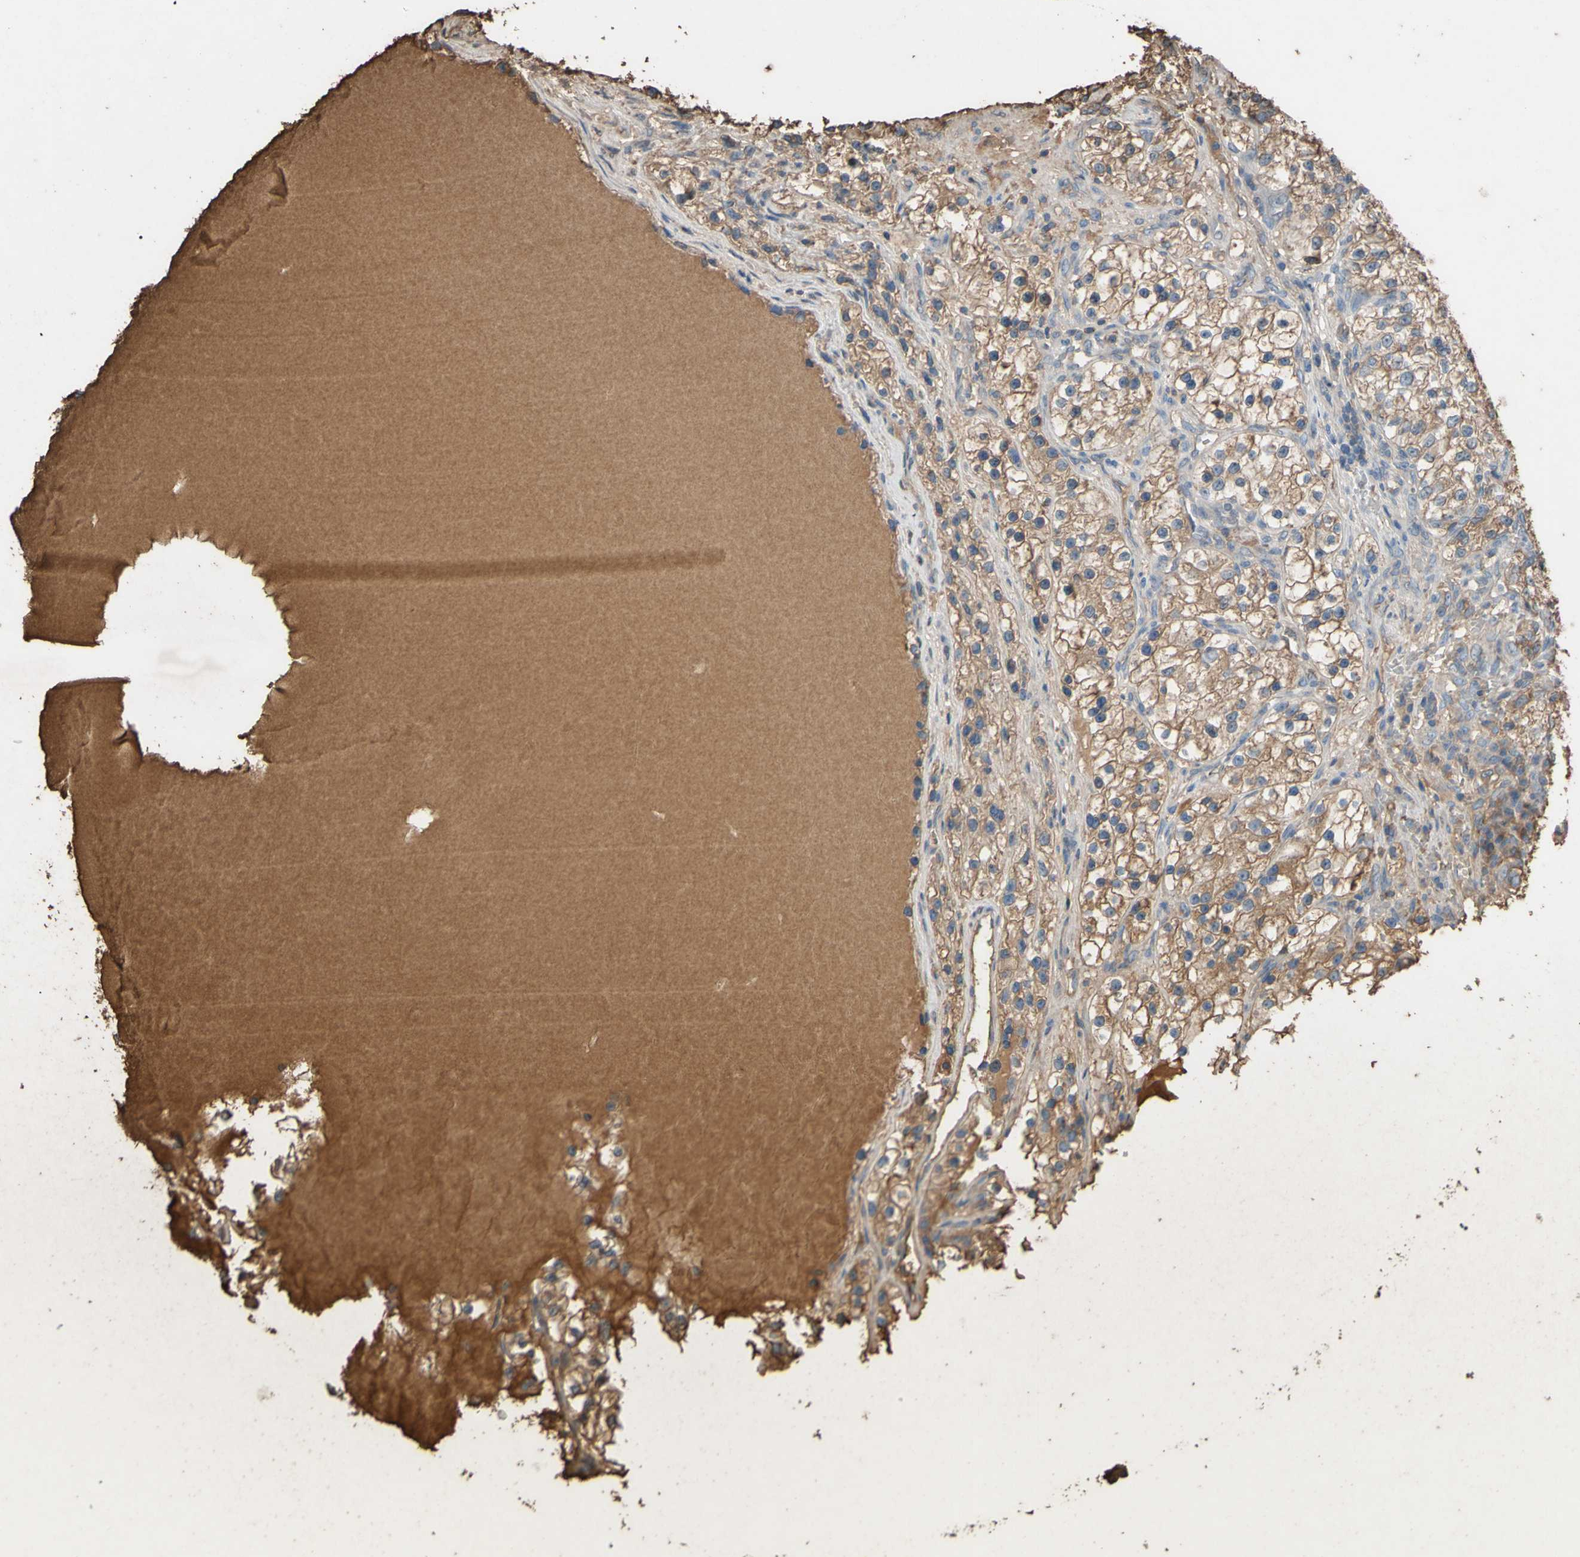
{"staining": {"intensity": "moderate", "quantity": "25%-75%", "location": "cytoplasmic/membranous"}, "tissue": "renal cancer", "cell_type": "Tumor cells", "image_type": "cancer", "snomed": [{"axis": "morphology", "description": "Adenocarcinoma, NOS"}, {"axis": "topography", "description": "Kidney"}], "caption": "Renal cancer tissue exhibits moderate cytoplasmic/membranous staining in about 25%-75% of tumor cells", "gene": "PTGDS", "patient": {"sex": "female", "age": 57}}